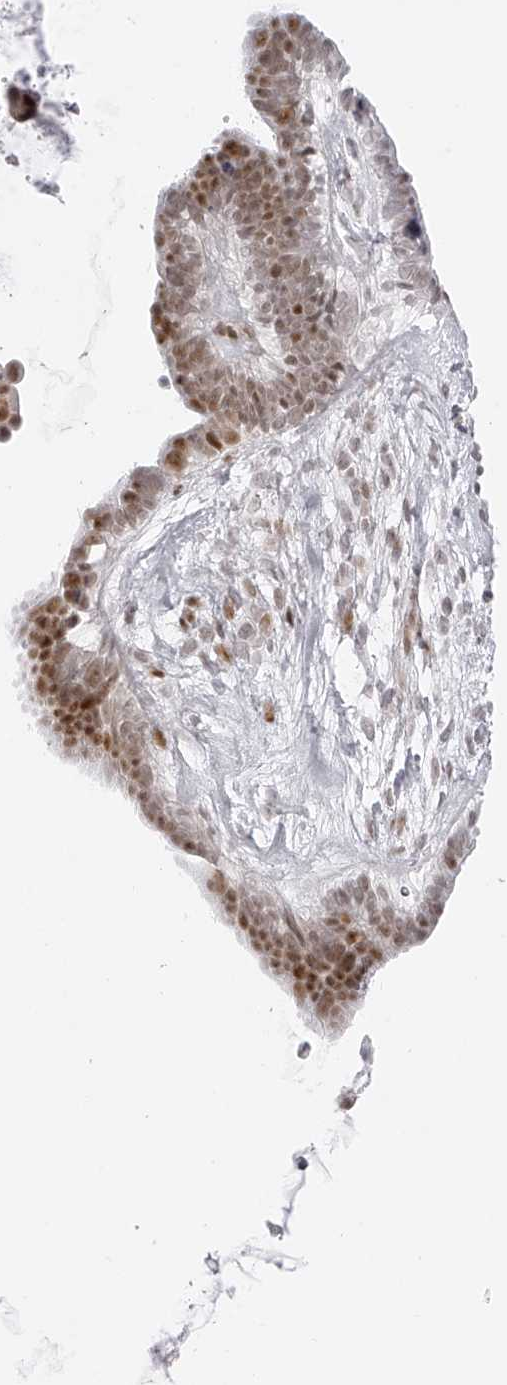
{"staining": {"intensity": "moderate", "quantity": "25%-75%", "location": "nuclear"}, "tissue": "ovarian cancer", "cell_type": "Tumor cells", "image_type": "cancer", "snomed": [{"axis": "morphology", "description": "Cystadenocarcinoma, serous, NOS"}, {"axis": "topography", "description": "Ovary"}], "caption": "Tumor cells reveal medium levels of moderate nuclear positivity in approximately 25%-75% of cells in human ovarian cancer.", "gene": "PLEKHG1", "patient": {"sex": "female", "age": 56}}